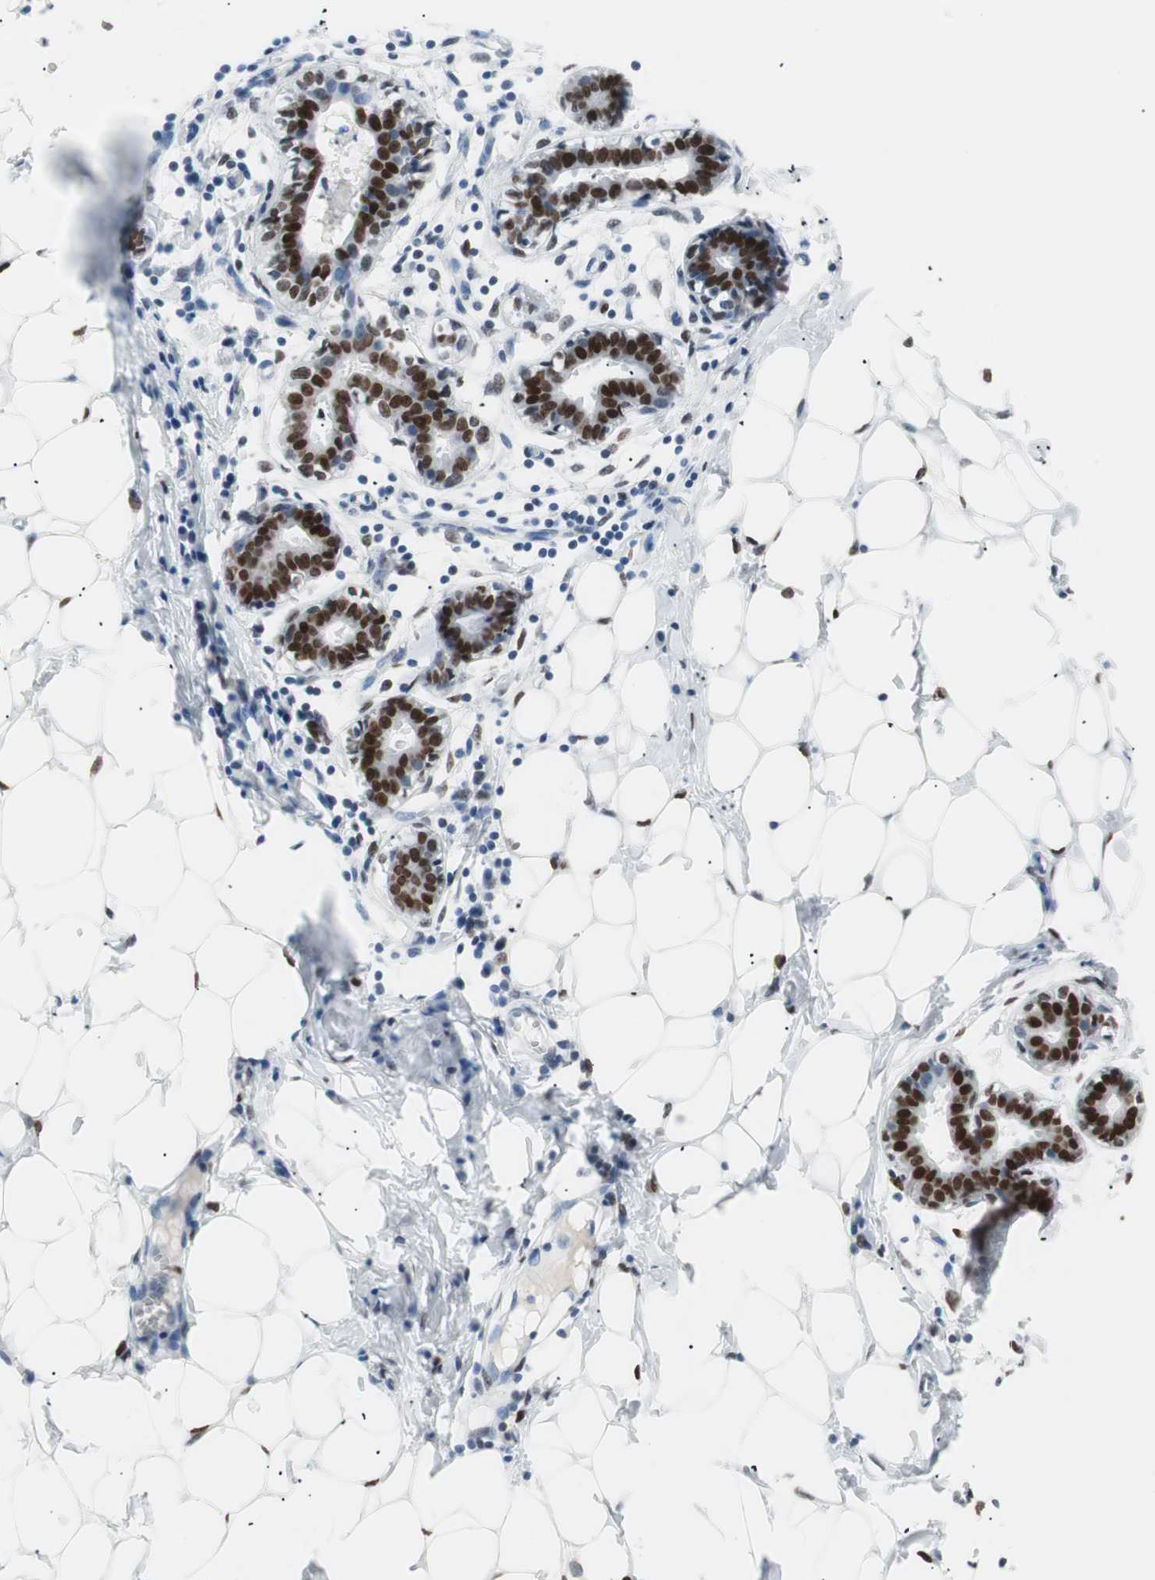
{"staining": {"intensity": "moderate", "quantity": ">75%", "location": "nuclear"}, "tissue": "breast", "cell_type": "Adipocytes", "image_type": "normal", "snomed": [{"axis": "morphology", "description": "Normal tissue, NOS"}, {"axis": "topography", "description": "Breast"}], "caption": "Protein staining of unremarkable breast displays moderate nuclear positivity in approximately >75% of adipocytes.", "gene": "CEBPB", "patient": {"sex": "female", "age": 27}}